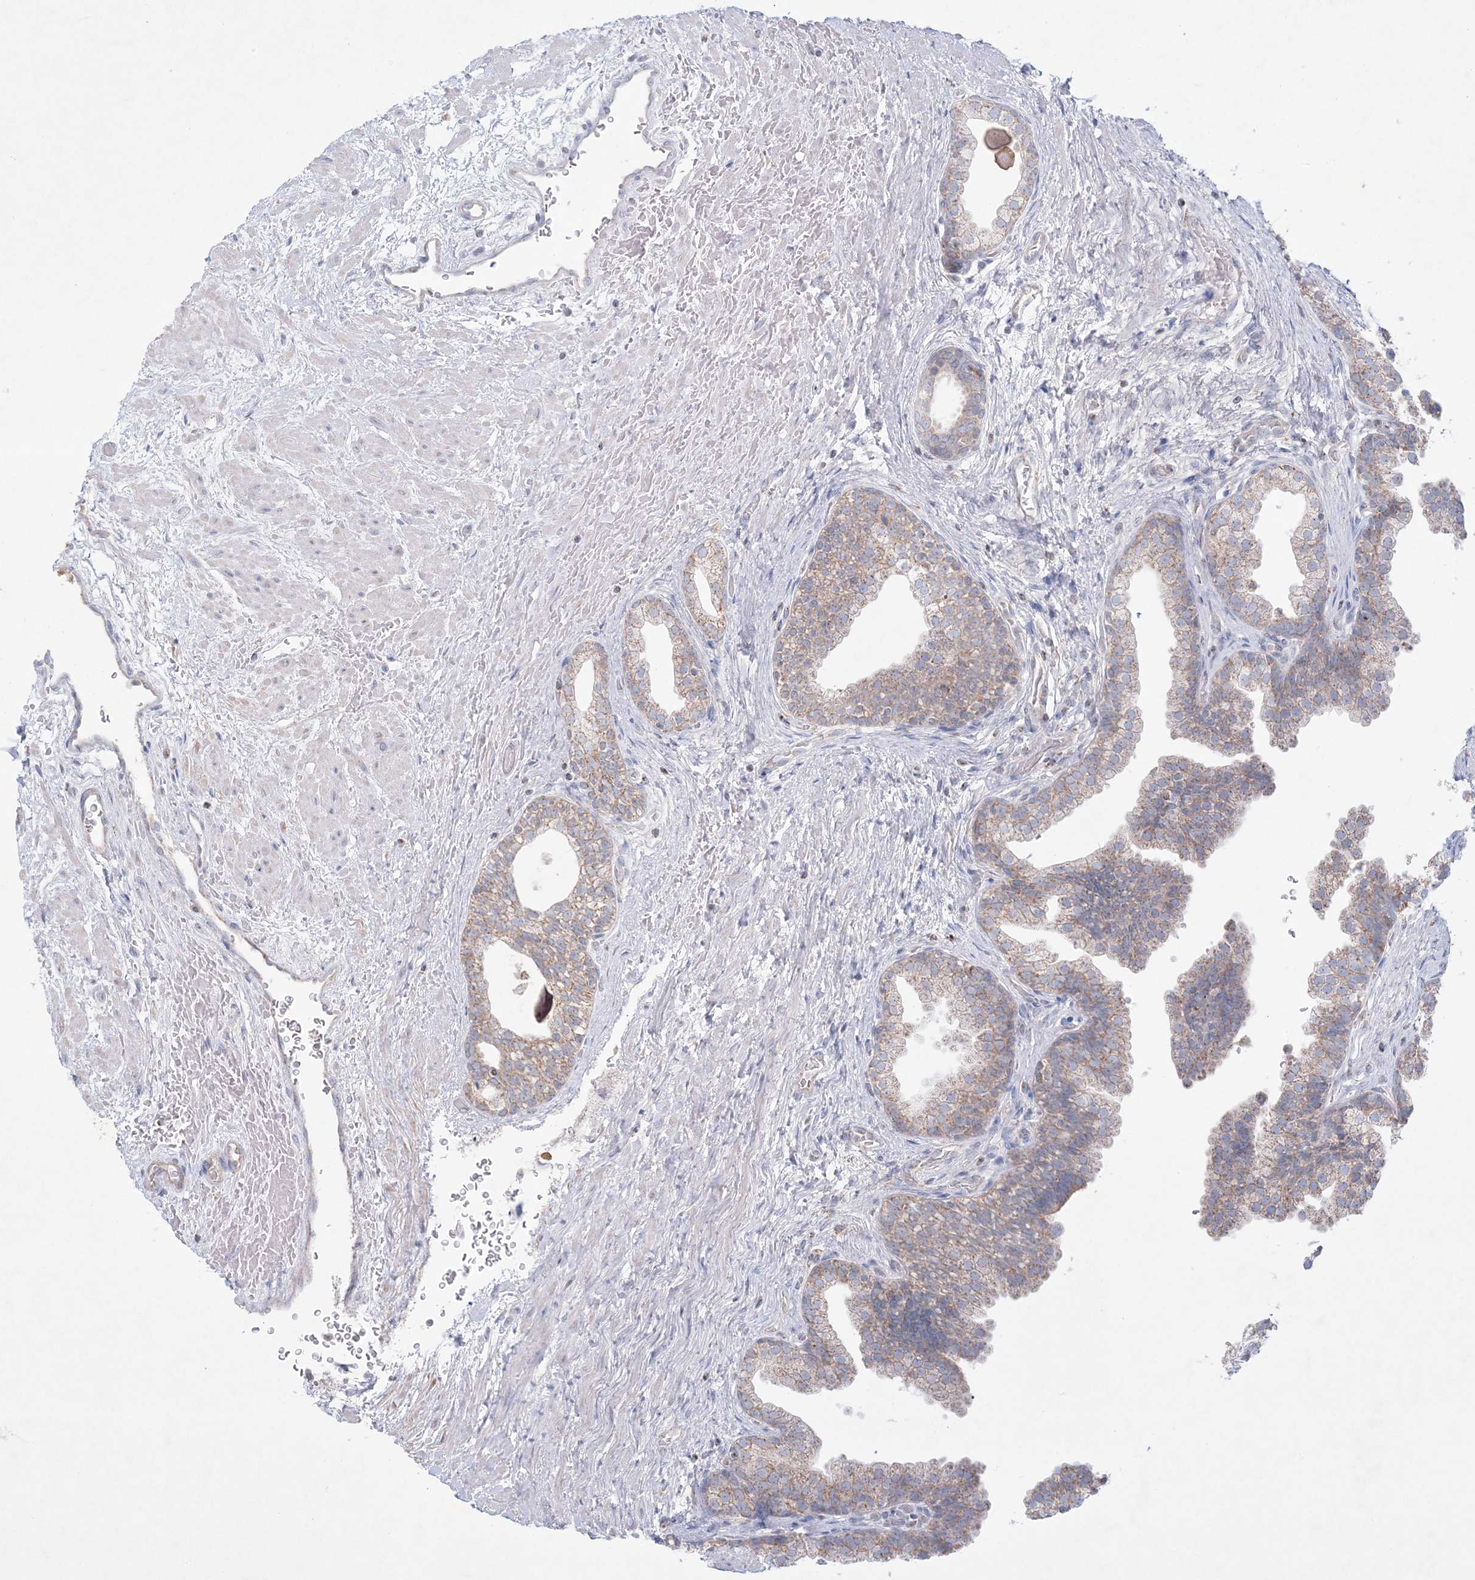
{"staining": {"intensity": "moderate", "quantity": ">75%", "location": "cytoplasmic/membranous"}, "tissue": "prostate", "cell_type": "Glandular cells", "image_type": "normal", "snomed": [{"axis": "morphology", "description": "Normal tissue, NOS"}, {"axis": "topography", "description": "Prostate"}], "caption": "Unremarkable prostate was stained to show a protein in brown. There is medium levels of moderate cytoplasmic/membranous expression in approximately >75% of glandular cells. Nuclei are stained in blue.", "gene": "KCTD6", "patient": {"sex": "male", "age": 48}}